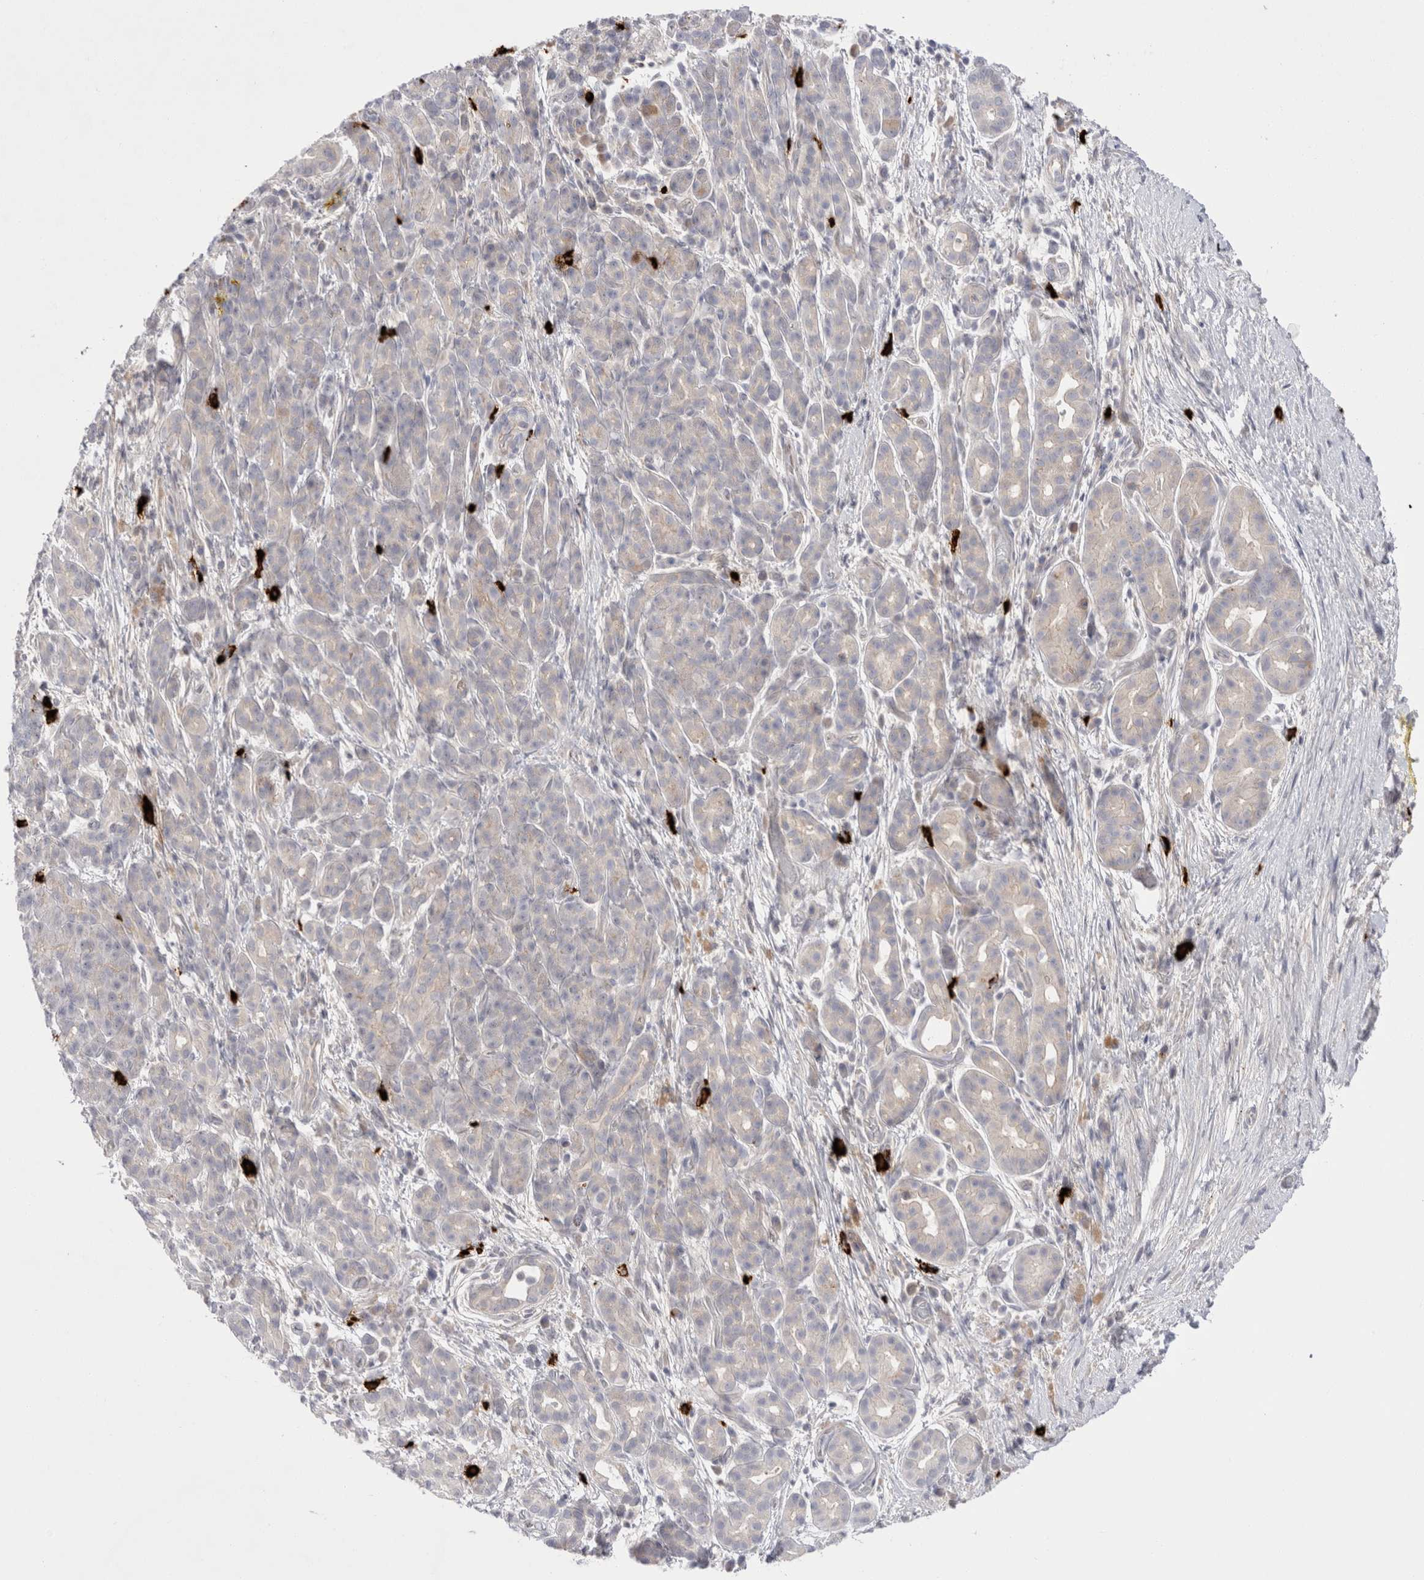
{"staining": {"intensity": "negative", "quantity": "none", "location": "none"}, "tissue": "pancreatic cancer", "cell_type": "Tumor cells", "image_type": "cancer", "snomed": [{"axis": "morphology", "description": "Adenocarcinoma, NOS"}, {"axis": "topography", "description": "Pancreas"}], "caption": "This photomicrograph is of pancreatic cancer (adenocarcinoma) stained with immunohistochemistry (IHC) to label a protein in brown with the nuclei are counter-stained blue. There is no expression in tumor cells.", "gene": "SPINK2", "patient": {"sex": "male", "age": 72}}